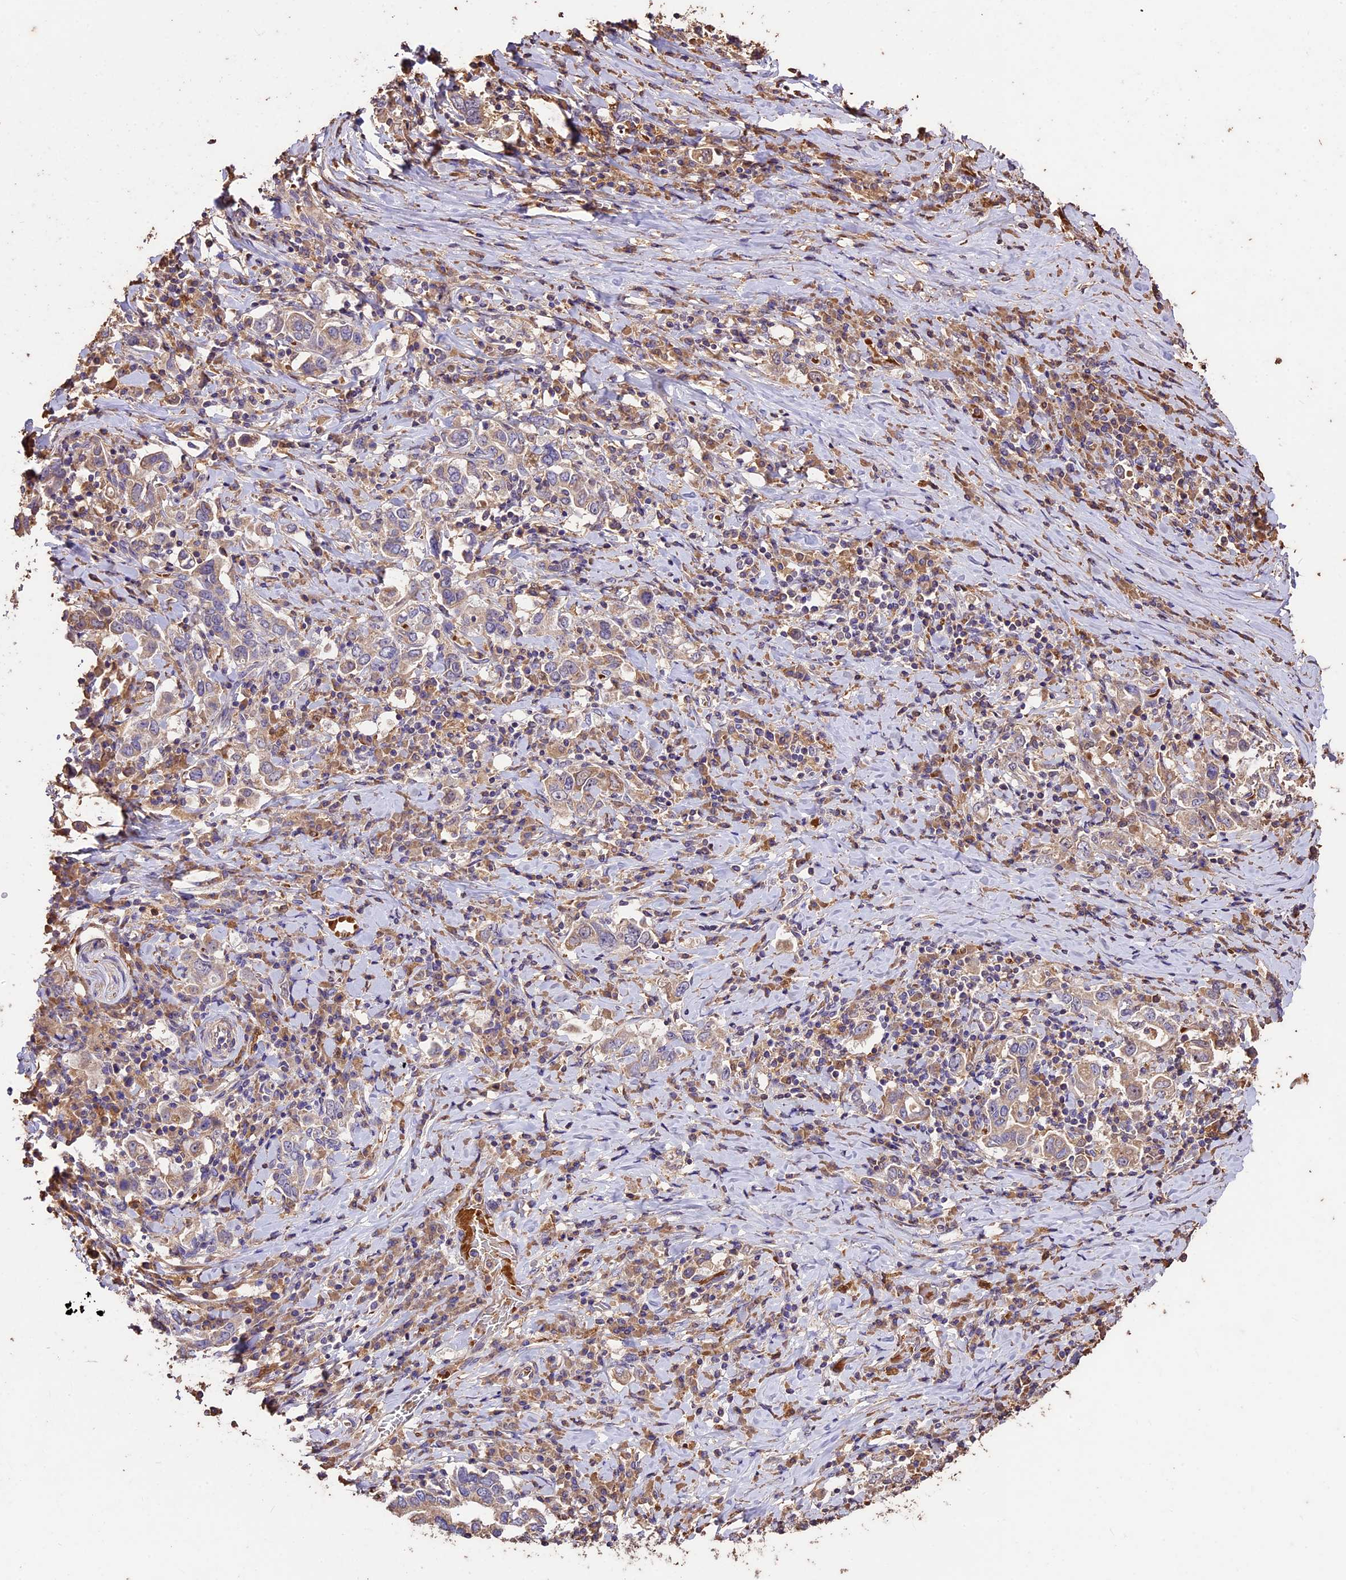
{"staining": {"intensity": "weak", "quantity": ">75%", "location": "cytoplasmic/membranous"}, "tissue": "stomach cancer", "cell_type": "Tumor cells", "image_type": "cancer", "snomed": [{"axis": "morphology", "description": "Adenocarcinoma, NOS"}, {"axis": "topography", "description": "Stomach, upper"}, {"axis": "topography", "description": "Stomach"}], "caption": "A high-resolution micrograph shows IHC staining of stomach cancer, which displays weak cytoplasmic/membranous expression in approximately >75% of tumor cells.", "gene": "CRLF1", "patient": {"sex": "male", "age": 62}}